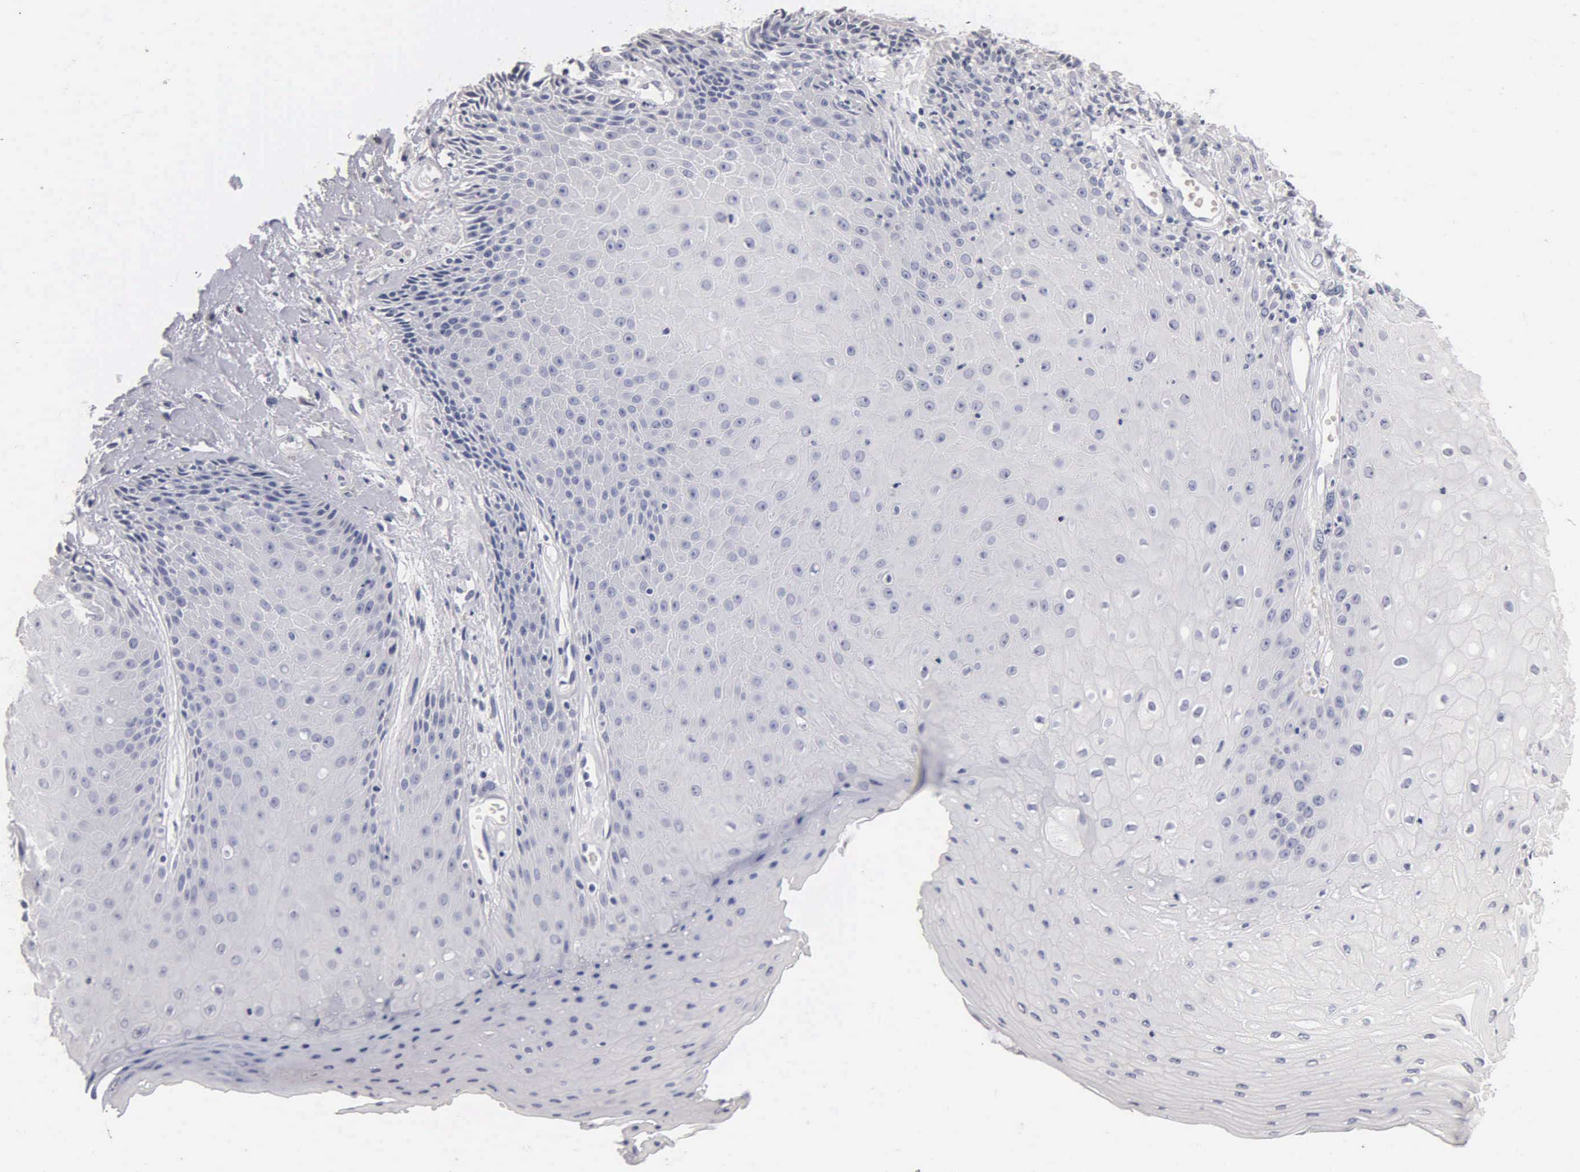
{"staining": {"intensity": "negative", "quantity": "none", "location": "none"}, "tissue": "skin", "cell_type": "Epidermal cells", "image_type": "normal", "snomed": [{"axis": "morphology", "description": "Normal tissue, NOS"}, {"axis": "topography", "description": "Skin"}, {"axis": "topography", "description": "Anal"}], "caption": "Immunohistochemistry (IHC) photomicrograph of normal skin: human skin stained with DAB (3,3'-diaminobenzidine) demonstrates no significant protein positivity in epidermal cells.", "gene": "SST", "patient": {"sex": "male", "age": 61}}